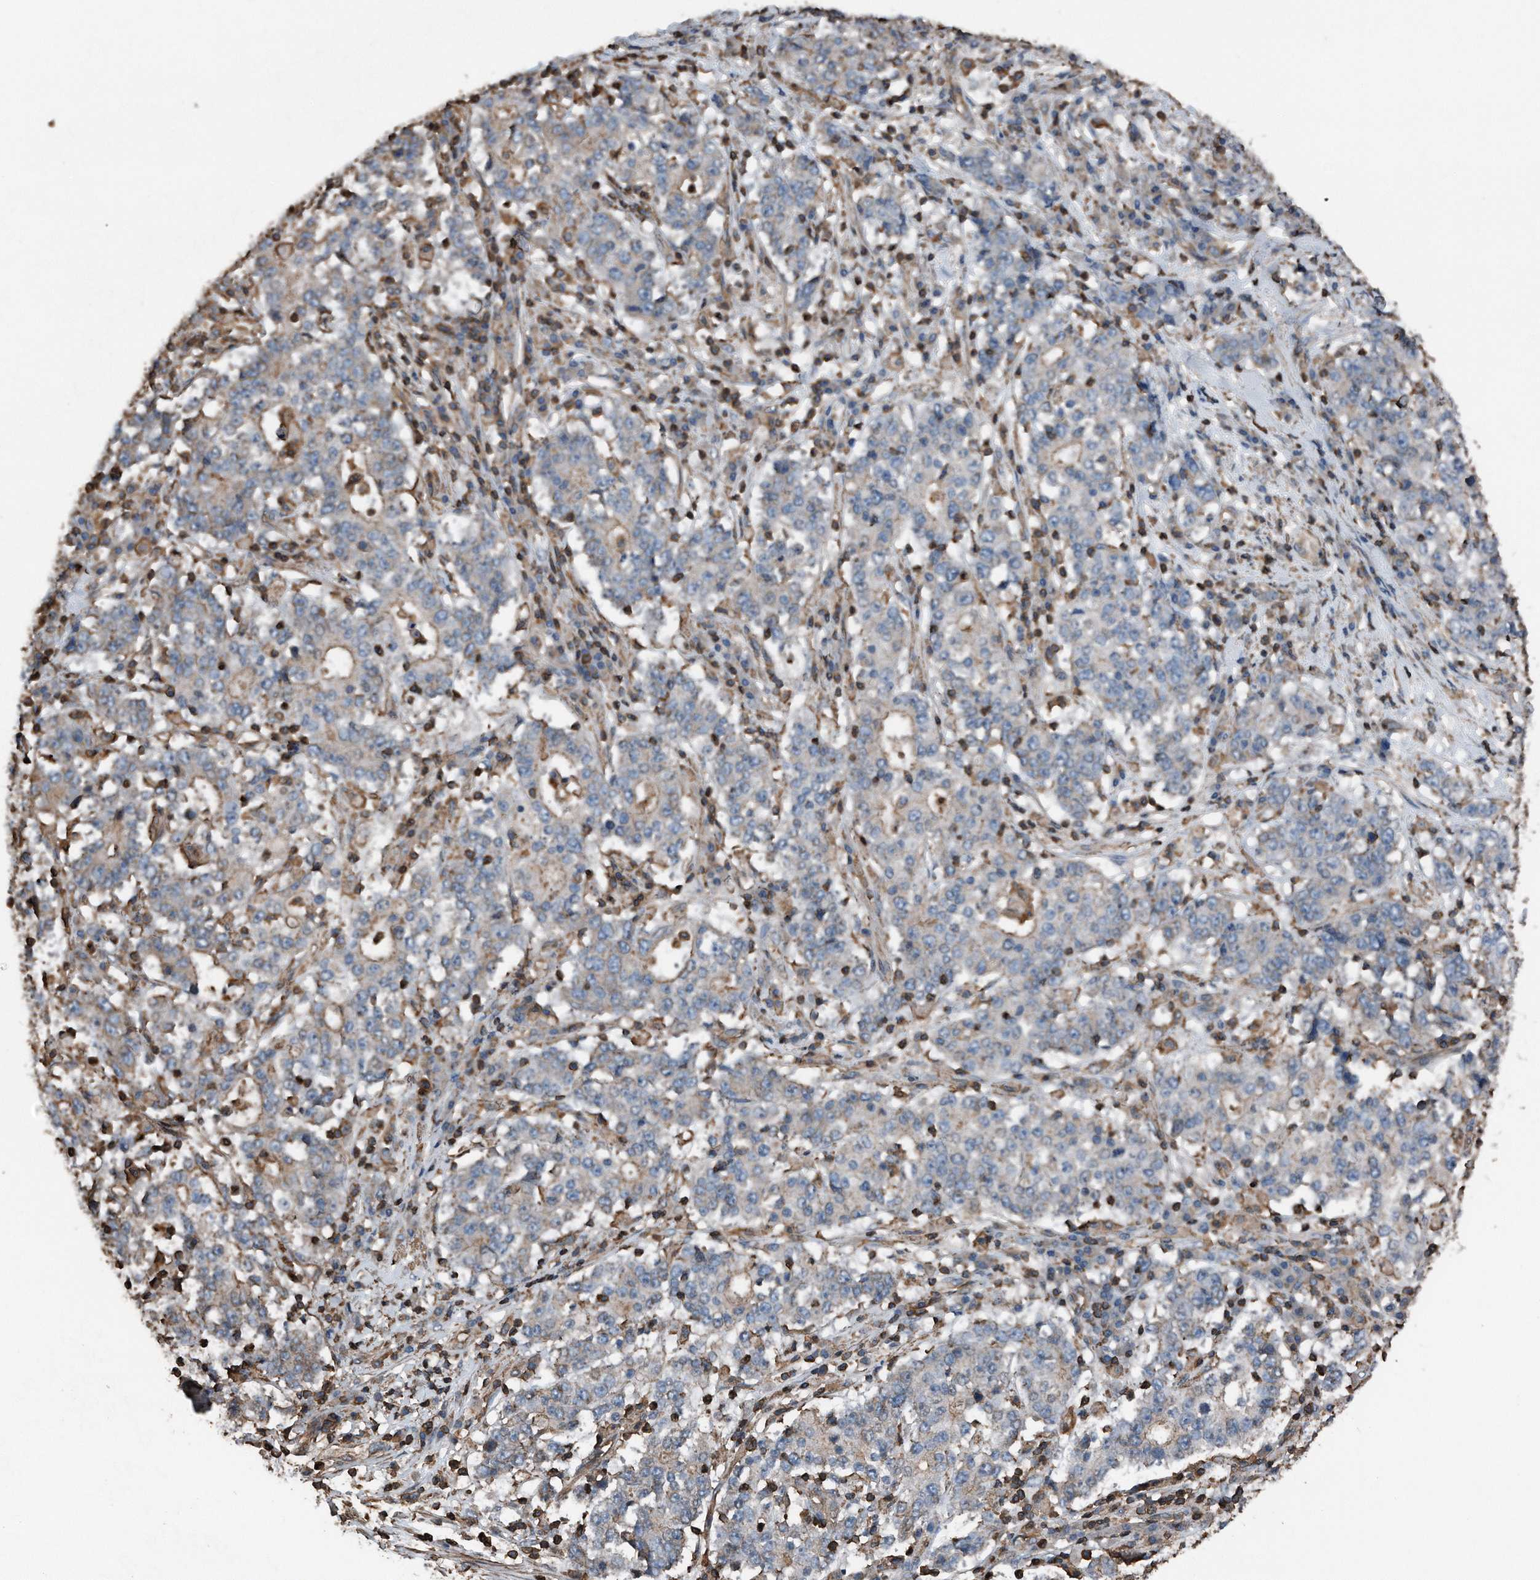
{"staining": {"intensity": "weak", "quantity": "25%-75%", "location": "cytoplasmic/membranous"}, "tissue": "stomach cancer", "cell_type": "Tumor cells", "image_type": "cancer", "snomed": [{"axis": "morphology", "description": "Adenocarcinoma, NOS"}, {"axis": "topography", "description": "Stomach"}], "caption": "A brown stain highlights weak cytoplasmic/membranous expression of a protein in human stomach cancer tumor cells. (IHC, brightfield microscopy, high magnification).", "gene": "RSPO3", "patient": {"sex": "male", "age": 59}}